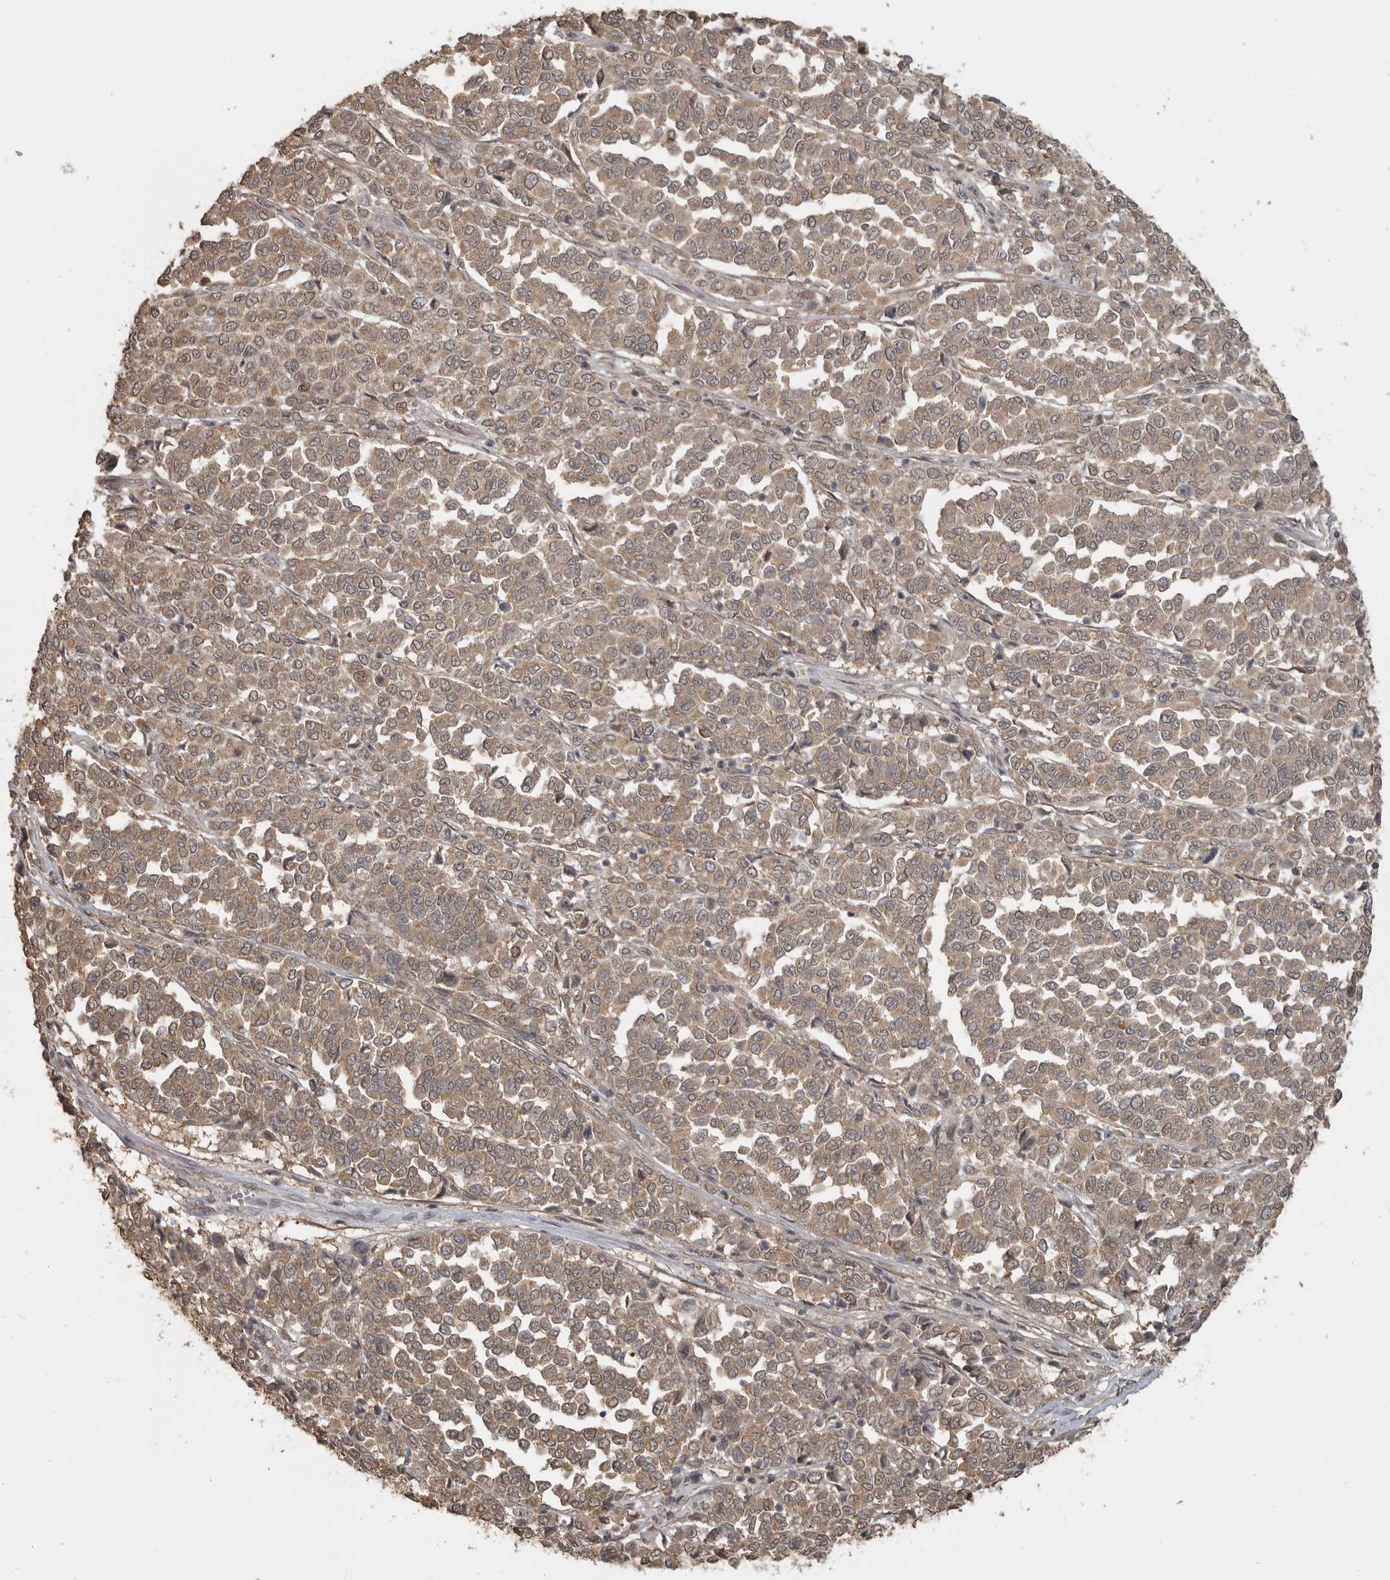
{"staining": {"intensity": "moderate", "quantity": ">75%", "location": "cytoplasmic/membranous"}, "tissue": "melanoma", "cell_type": "Tumor cells", "image_type": "cancer", "snomed": [{"axis": "morphology", "description": "Malignant melanoma, Metastatic site"}, {"axis": "topography", "description": "Pancreas"}], "caption": "About >75% of tumor cells in human melanoma demonstrate moderate cytoplasmic/membranous protein staining as visualized by brown immunohistochemical staining.", "gene": "LLGL1", "patient": {"sex": "female", "age": 30}}